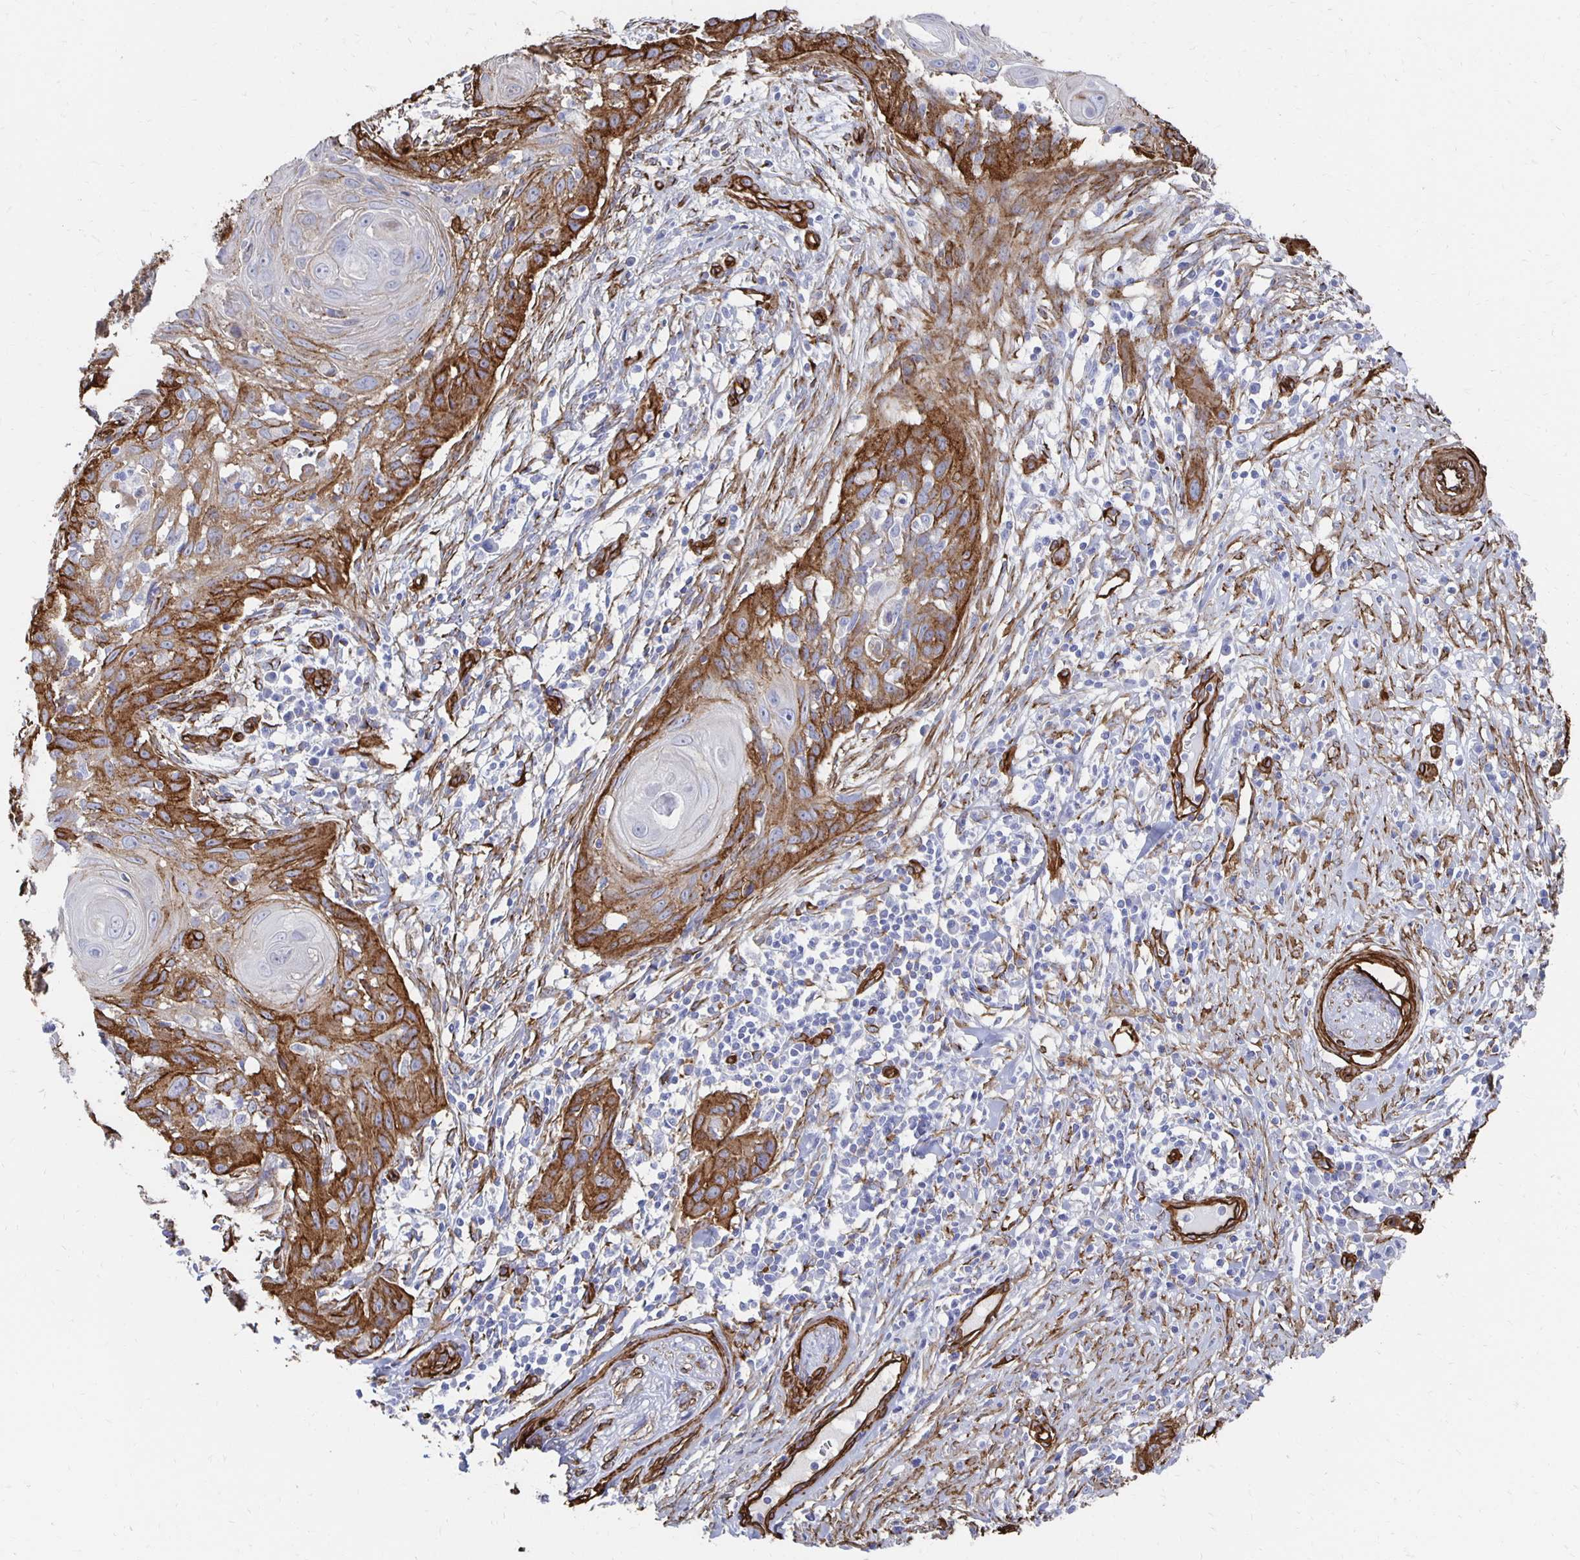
{"staining": {"intensity": "strong", "quantity": "25%-75%", "location": "cytoplasmic/membranous"}, "tissue": "skin cancer", "cell_type": "Tumor cells", "image_type": "cancer", "snomed": [{"axis": "morphology", "description": "Squamous cell carcinoma, NOS"}, {"axis": "topography", "description": "Skin"}, {"axis": "topography", "description": "Vulva"}], "caption": "Strong cytoplasmic/membranous staining for a protein is identified in approximately 25%-75% of tumor cells of skin cancer (squamous cell carcinoma) using immunohistochemistry (IHC).", "gene": "VIPR2", "patient": {"sex": "female", "age": 83}}